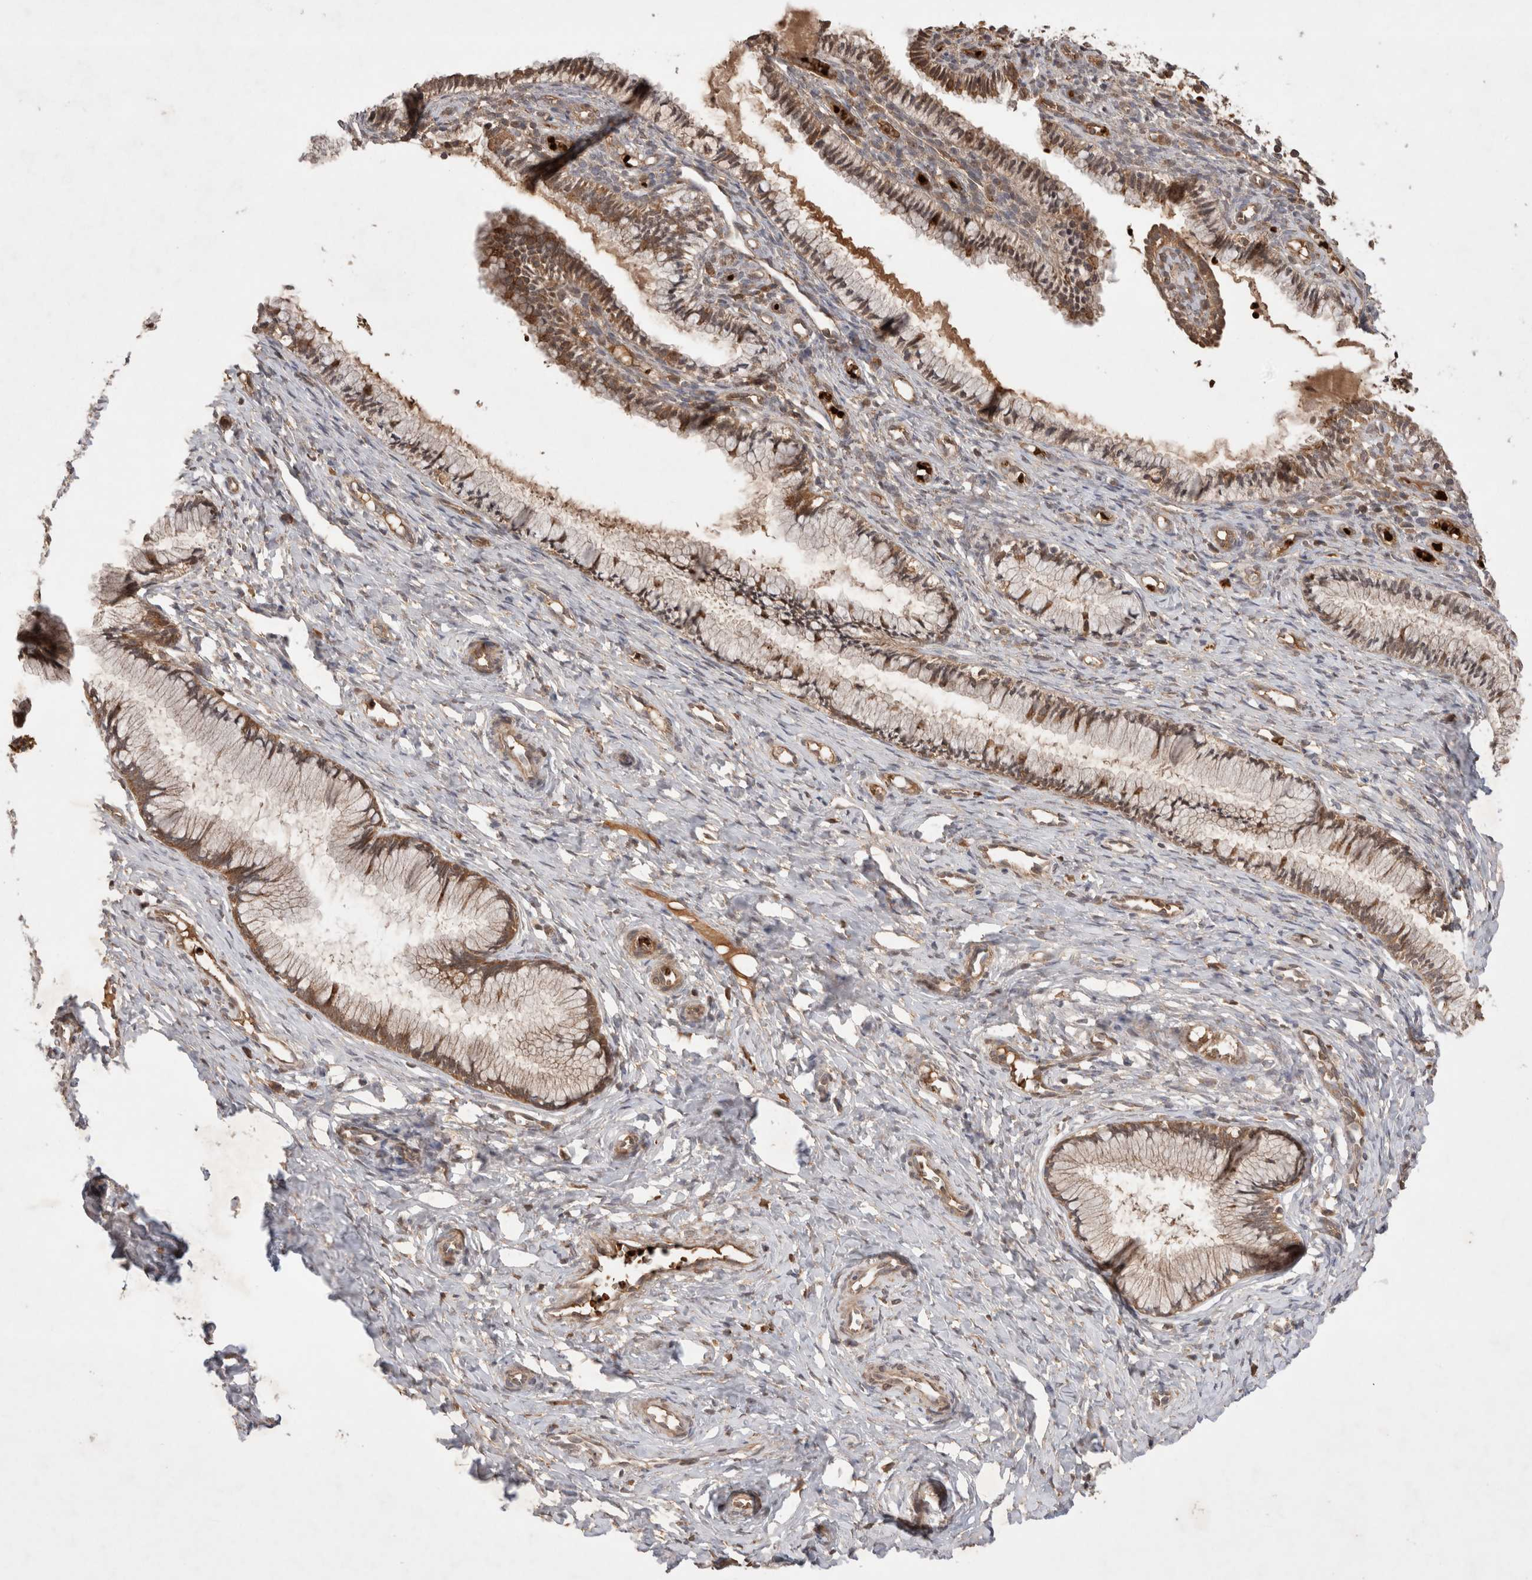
{"staining": {"intensity": "moderate", "quantity": "25%-75%", "location": "cytoplasmic/membranous"}, "tissue": "cervix", "cell_type": "Glandular cells", "image_type": "normal", "snomed": [{"axis": "morphology", "description": "Normal tissue, NOS"}, {"axis": "topography", "description": "Cervix"}], "caption": "Glandular cells reveal medium levels of moderate cytoplasmic/membranous positivity in approximately 25%-75% of cells in normal cervix.", "gene": "FAM221A", "patient": {"sex": "female", "age": 27}}